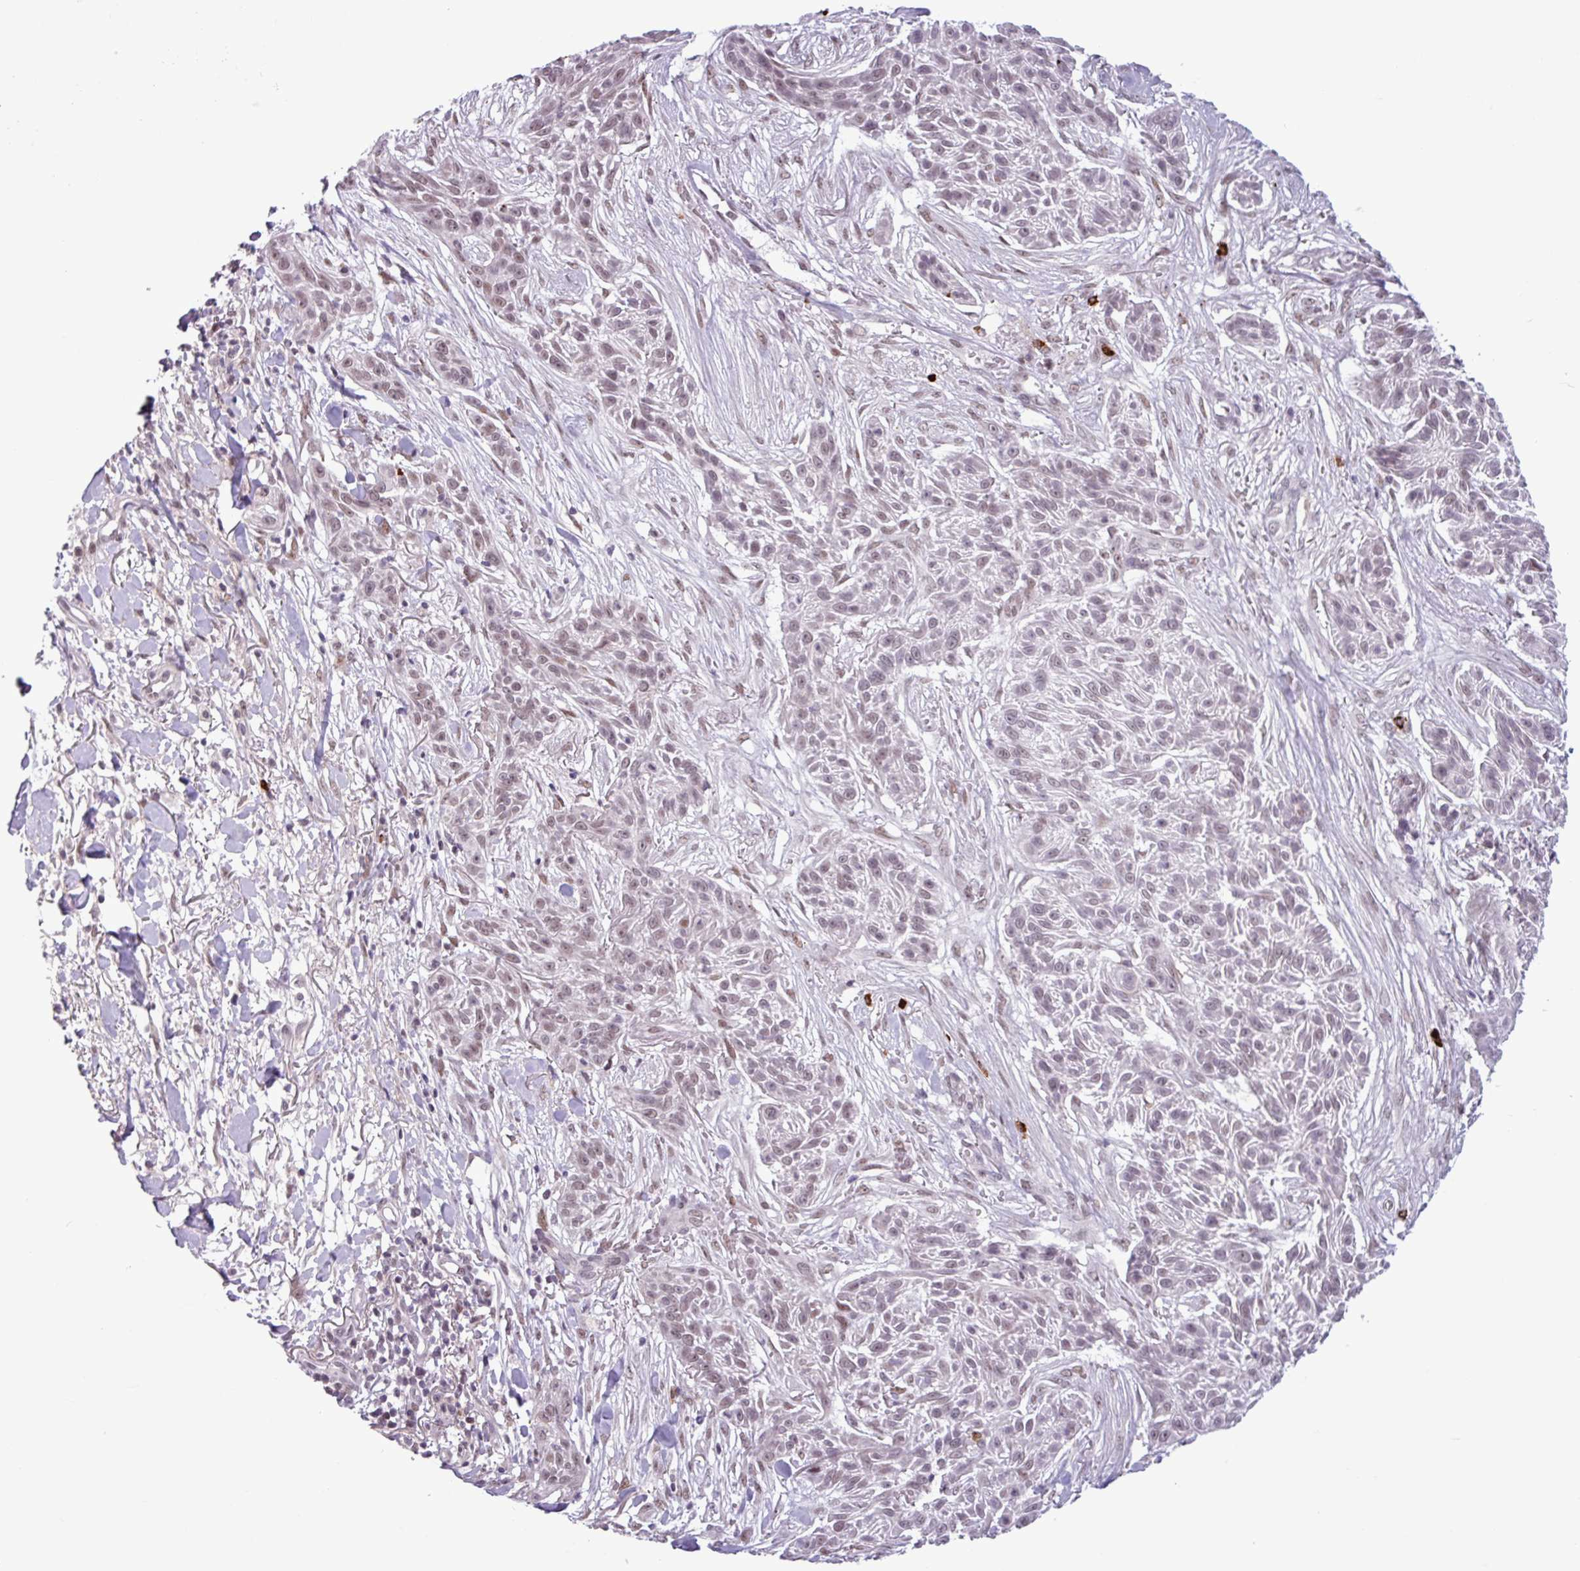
{"staining": {"intensity": "weak", "quantity": ">75%", "location": "nuclear"}, "tissue": "skin cancer", "cell_type": "Tumor cells", "image_type": "cancer", "snomed": [{"axis": "morphology", "description": "Squamous cell carcinoma, NOS"}, {"axis": "topography", "description": "Skin"}], "caption": "An image showing weak nuclear positivity in about >75% of tumor cells in squamous cell carcinoma (skin), as visualized by brown immunohistochemical staining.", "gene": "NOTCH2", "patient": {"sex": "male", "age": 86}}